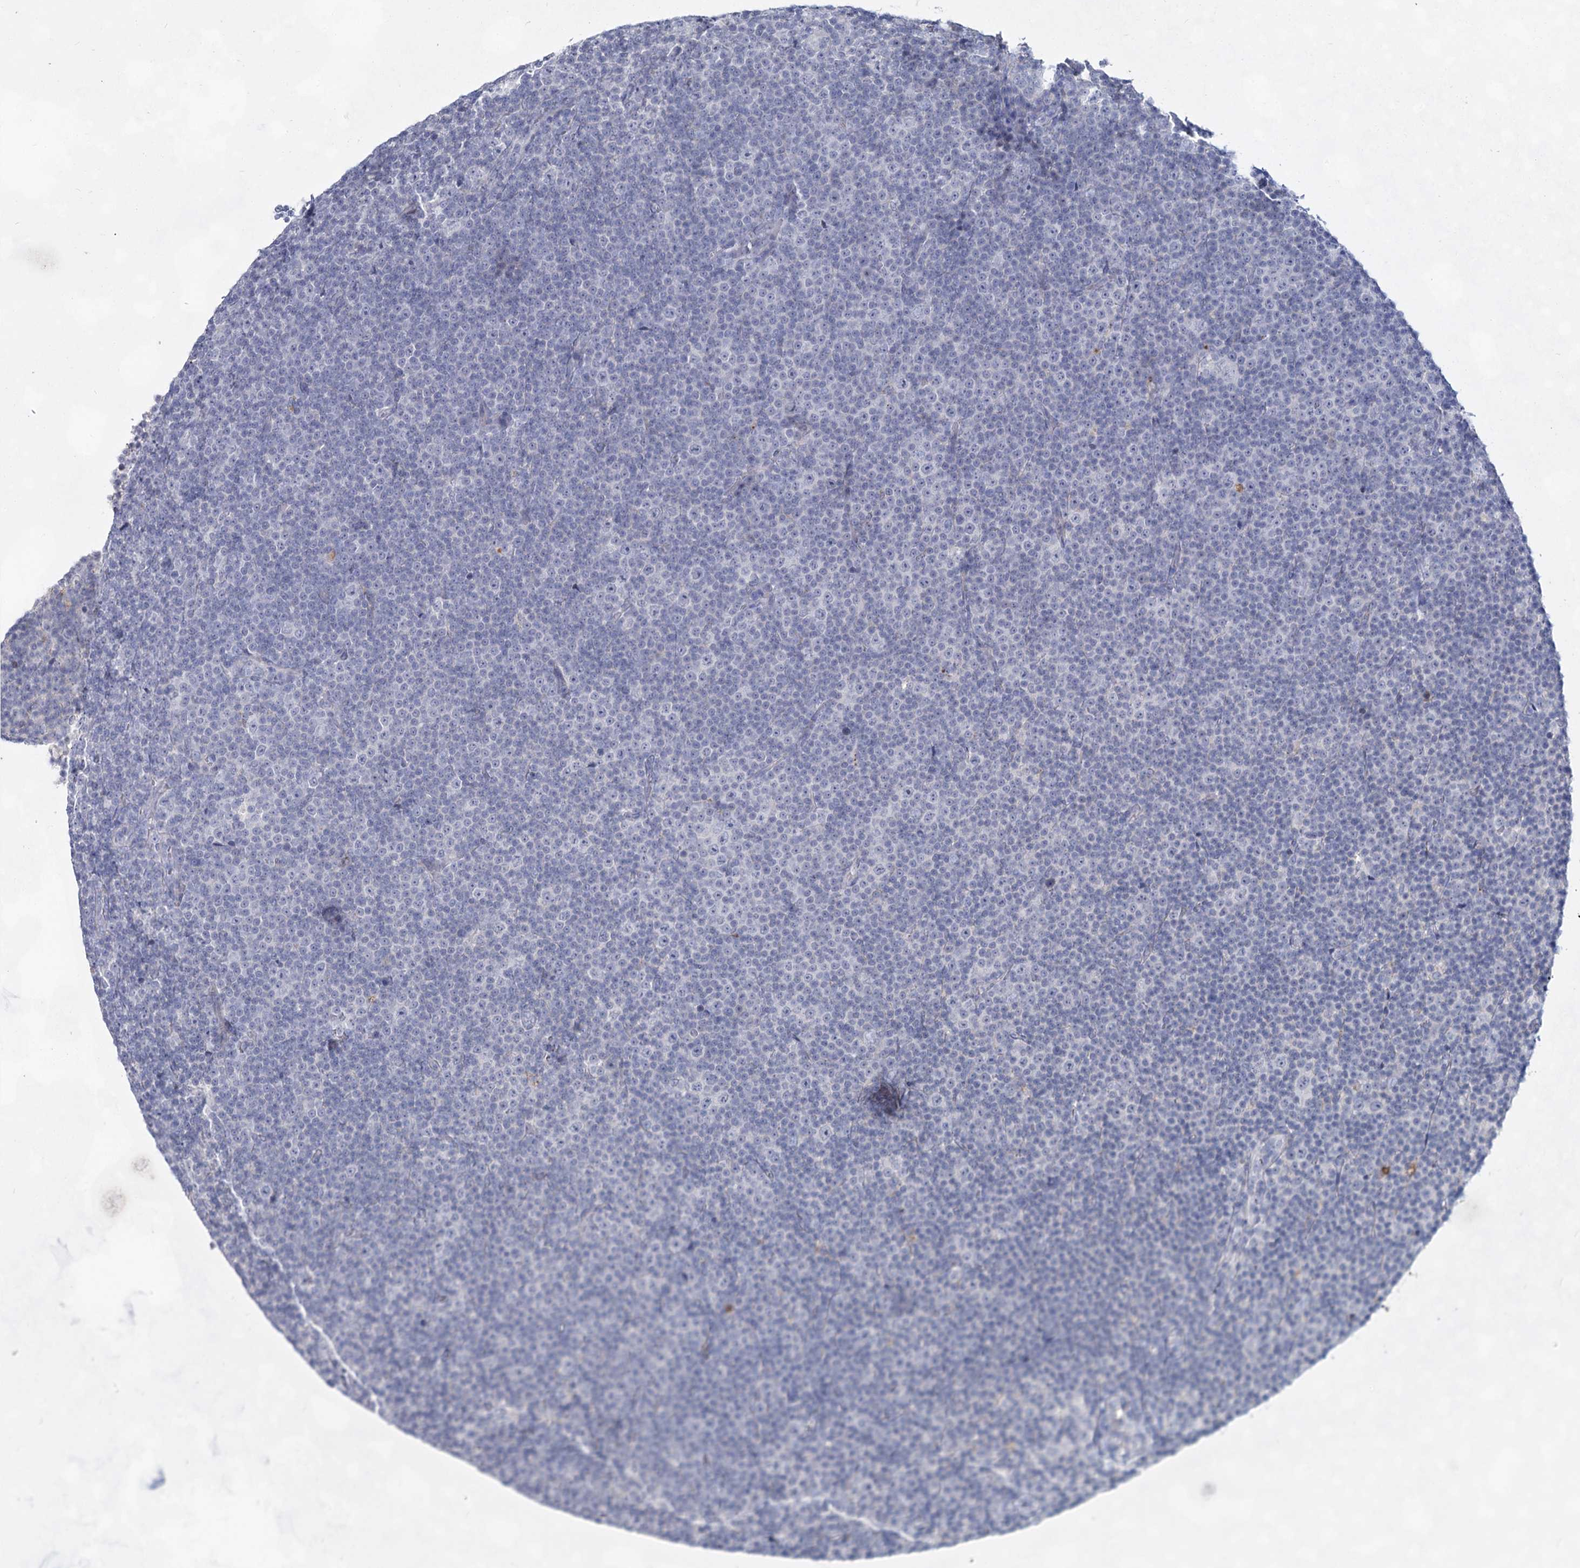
{"staining": {"intensity": "negative", "quantity": "none", "location": "none"}, "tissue": "lymphoma", "cell_type": "Tumor cells", "image_type": "cancer", "snomed": [{"axis": "morphology", "description": "Malignant lymphoma, non-Hodgkin's type, Low grade"}, {"axis": "topography", "description": "Lymph node"}], "caption": "This photomicrograph is of lymphoma stained with immunohistochemistry to label a protein in brown with the nuclei are counter-stained blue. There is no positivity in tumor cells.", "gene": "CCDC73", "patient": {"sex": "female", "age": 67}}